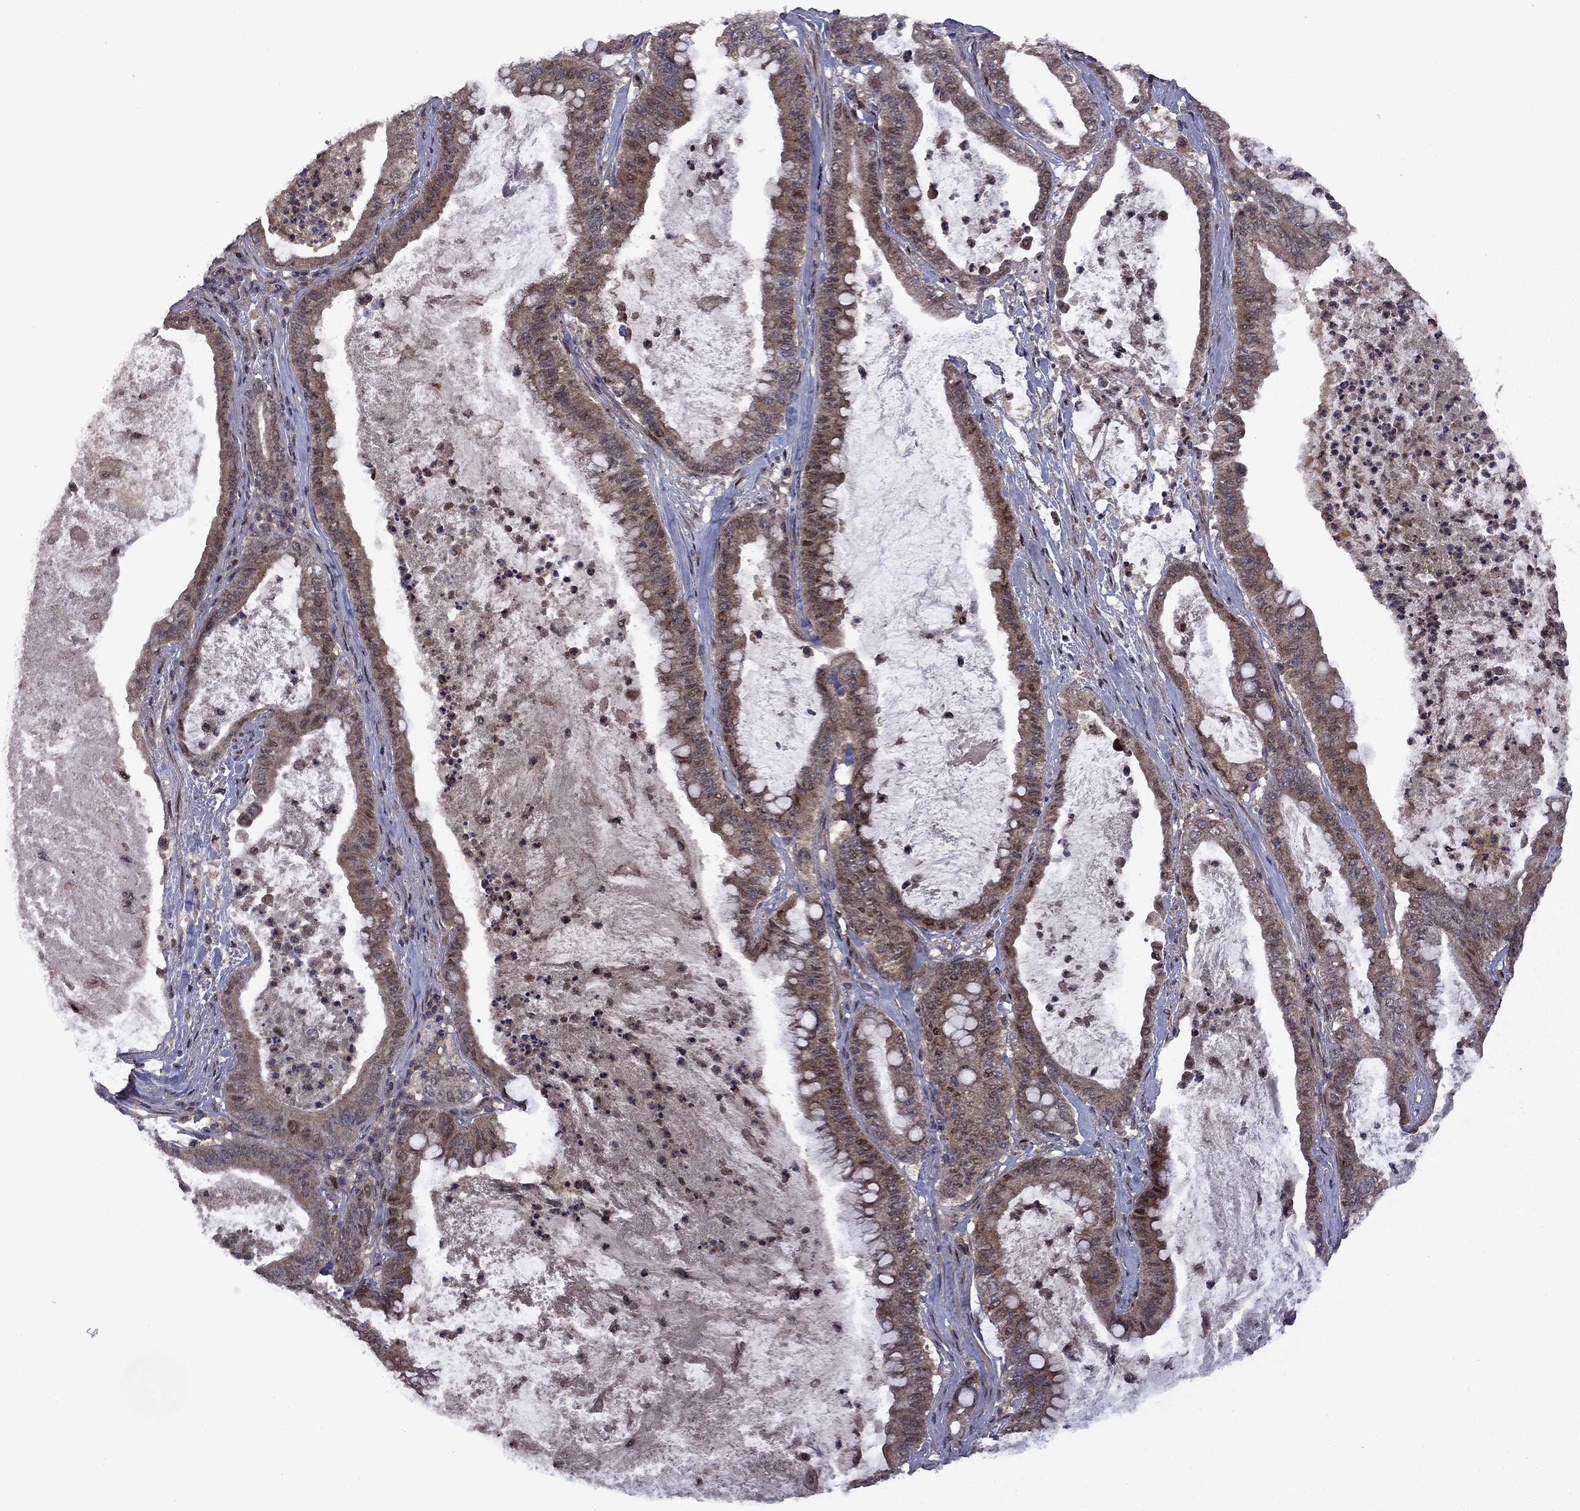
{"staining": {"intensity": "moderate", "quantity": ">75%", "location": "cytoplasmic/membranous"}, "tissue": "pancreatic cancer", "cell_type": "Tumor cells", "image_type": "cancer", "snomed": [{"axis": "morphology", "description": "Adenocarcinoma, NOS"}, {"axis": "topography", "description": "Pancreas"}], "caption": "Pancreatic adenocarcinoma was stained to show a protein in brown. There is medium levels of moderate cytoplasmic/membranous positivity in approximately >75% of tumor cells. (IHC, brightfield microscopy, high magnification).", "gene": "IPP", "patient": {"sex": "male", "age": 71}}